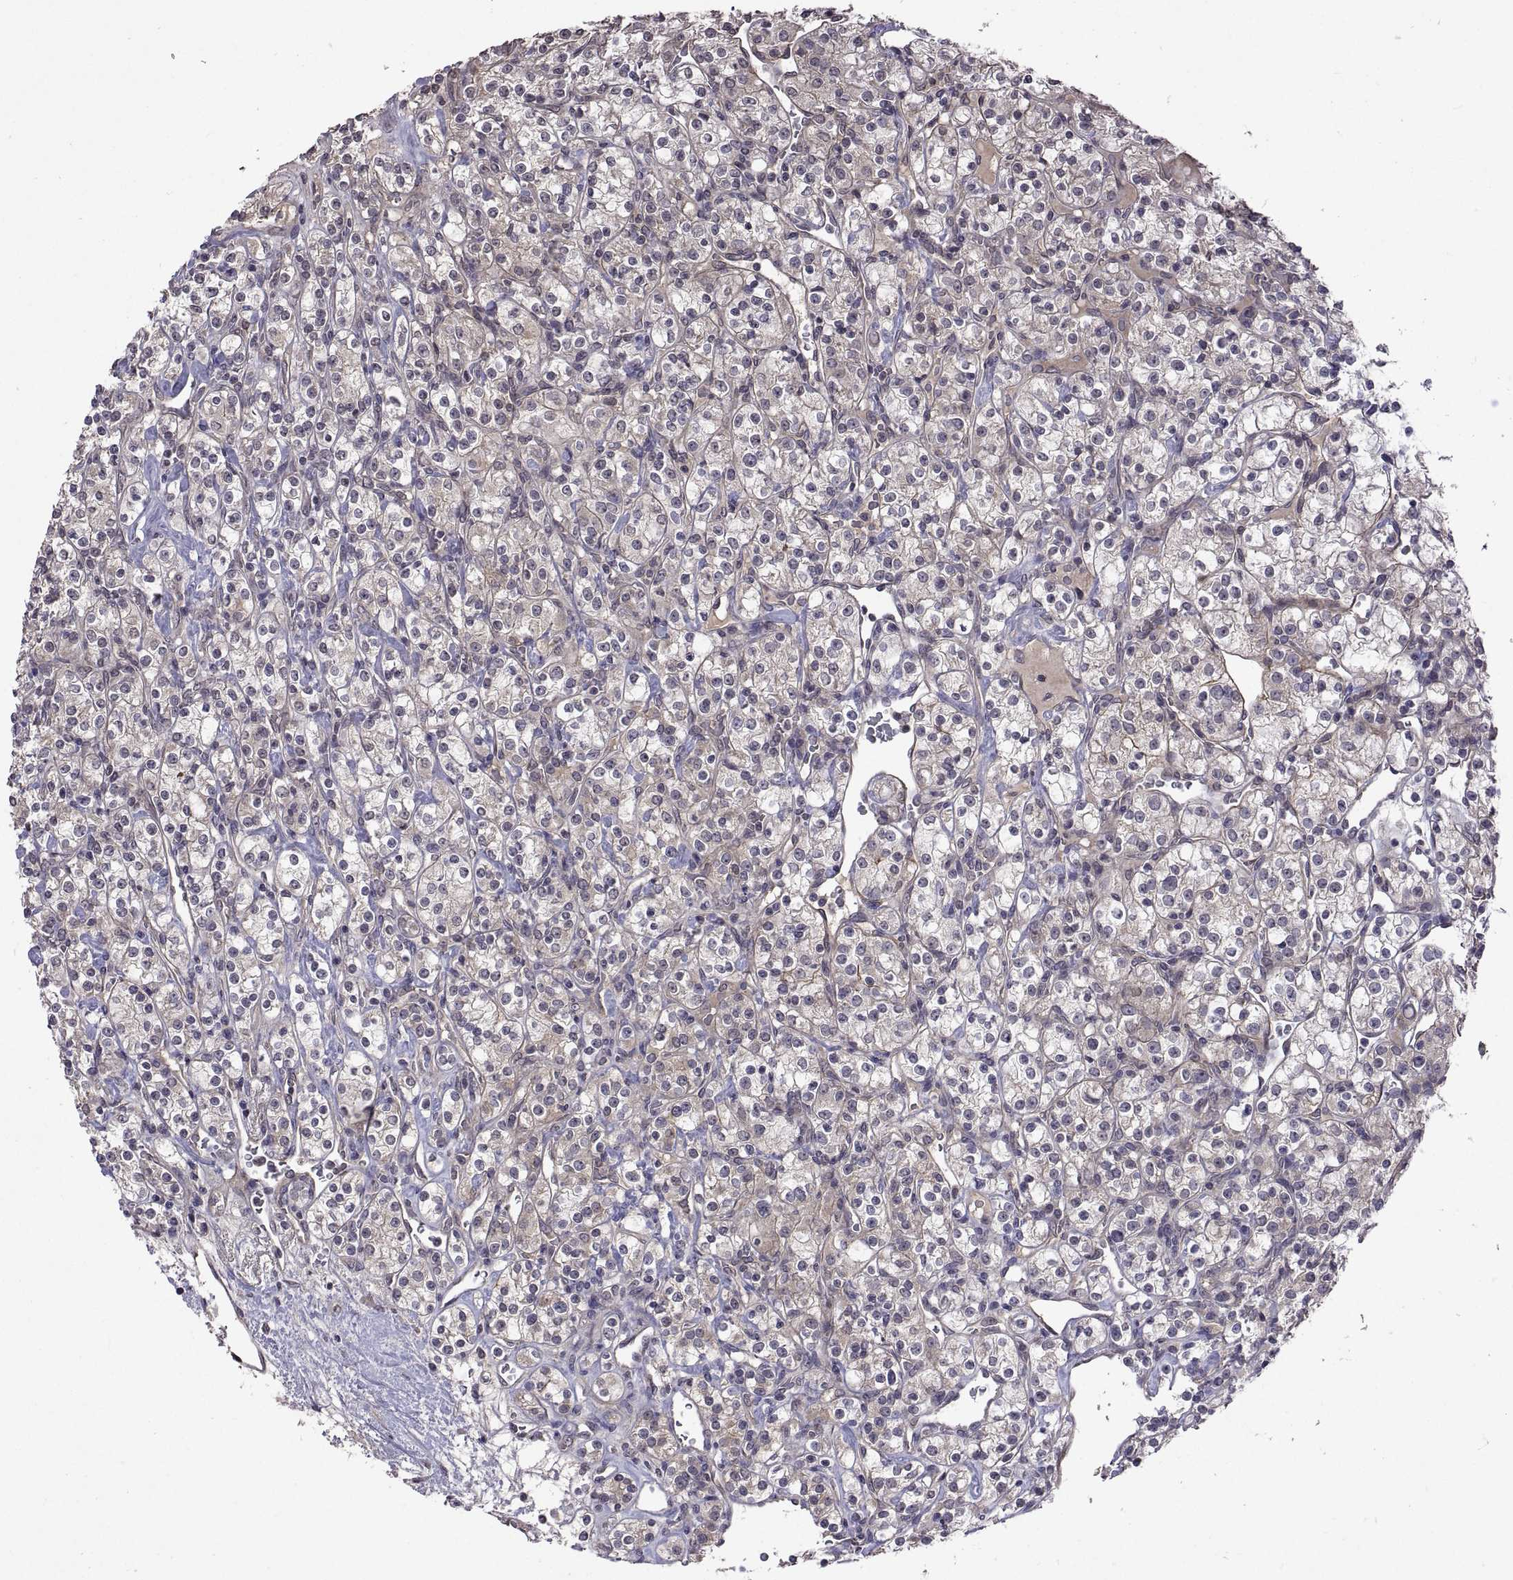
{"staining": {"intensity": "weak", "quantity": "25%-75%", "location": "cytoplasmic/membranous"}, "tissue": "renal cancer", "cell_type": "Tumor cells", "image_type": "cancer", "snomed": [{"axis": "morphology", "description": "Adenocarcinoma, NOS"}, {"axis": "topography", "description": "Kidney"}], "caption": "The image displays a brown stain indicating the presence of a protein in the cytoplasmic/membranous of tumor cells in renal cancer.", "gene": "LAMA1", "patient": {"sex": "male", "age": 77}}